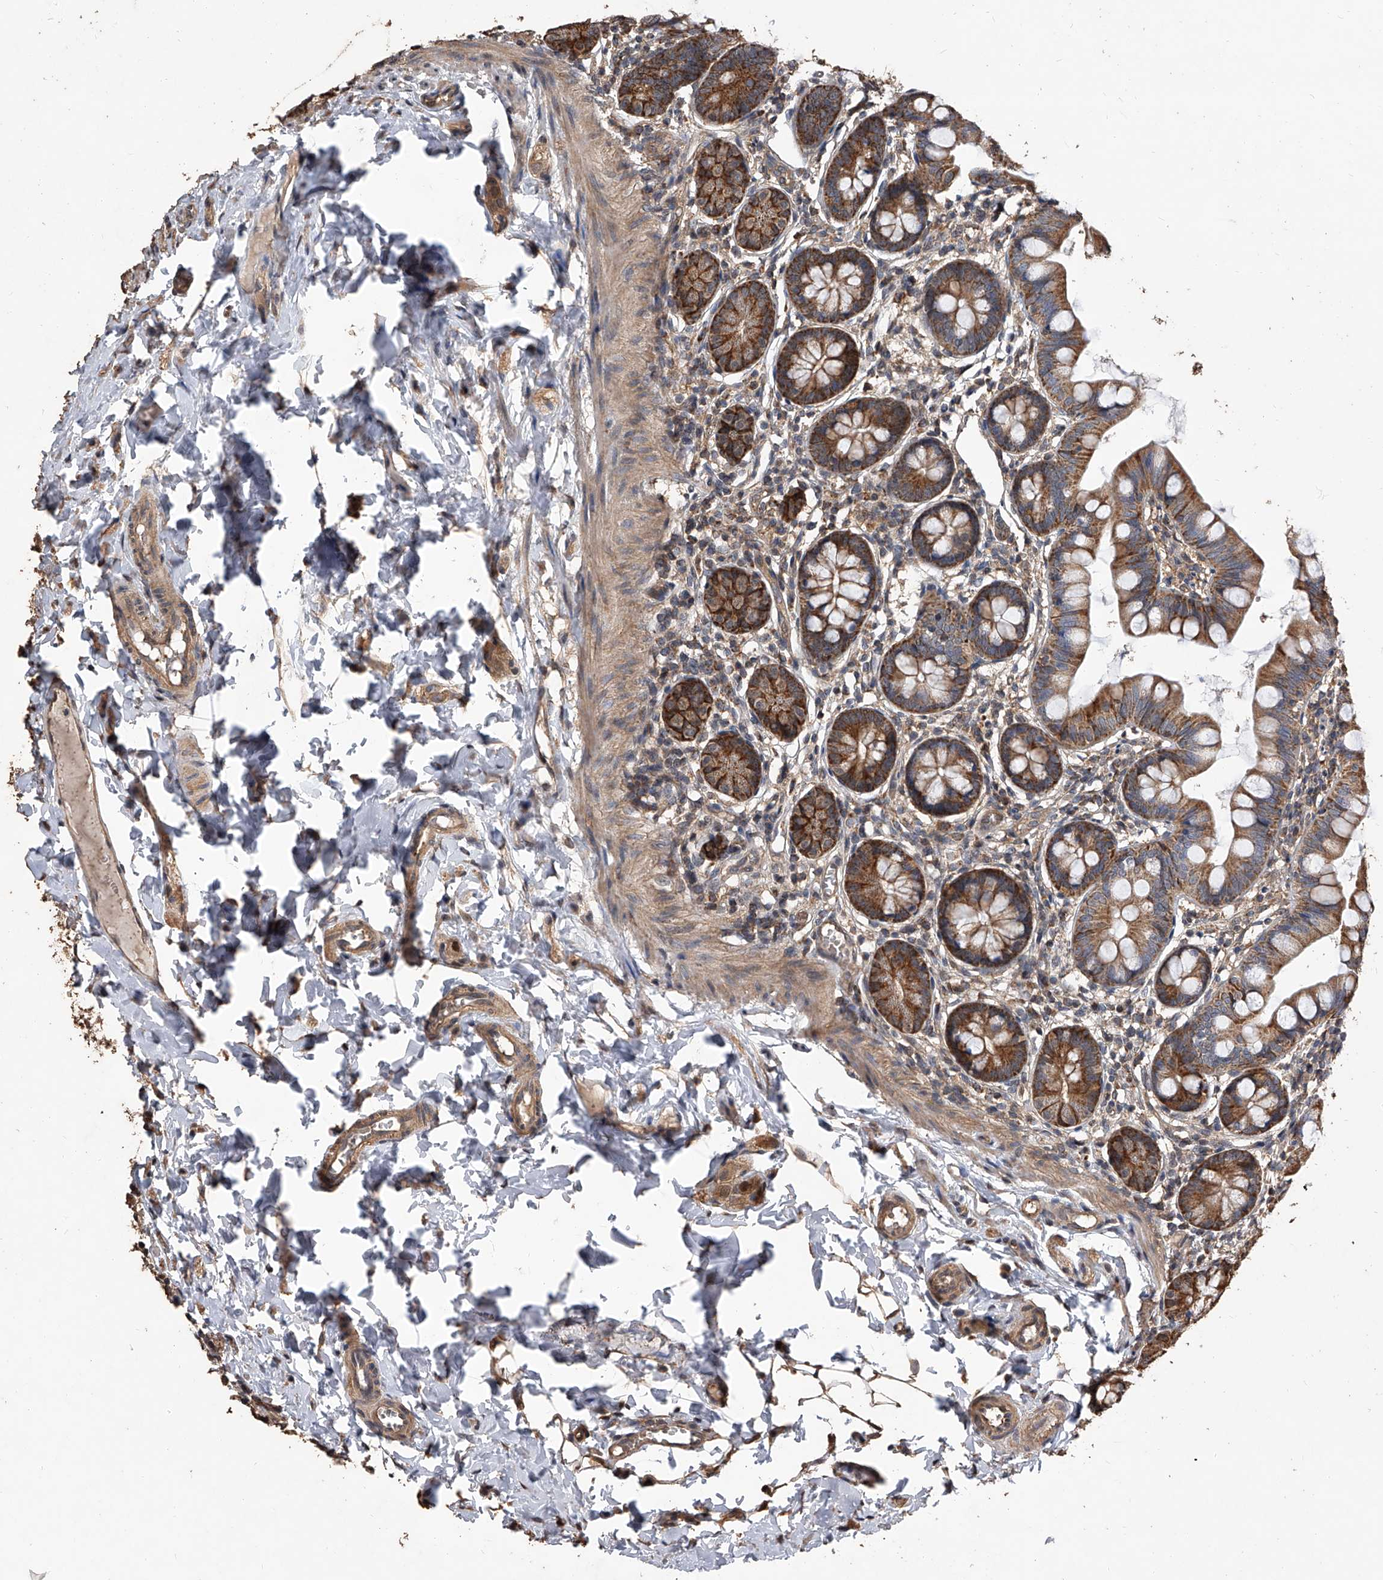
{"staining": {"intensity": "moderate", "quantity": ">75%", "location": "cytoplasmic/membranous"}, "tissue": "small intestine", "cell_type": "Glandular cells", "image_type": "normal", "snomed": [{"axis": "morphology", "description": "Normal tissue, NOS"}, {"axis": "topography", "description": "Small intestine"}], "caption": "Small intestine stained with DAB IHC demonstrates medium levels of moderate cytoplasmic/membranous positivity in approximately >75% of glandular cells.", "gene": "LTV1", "patient": {"sex": "male", "age": 7}}